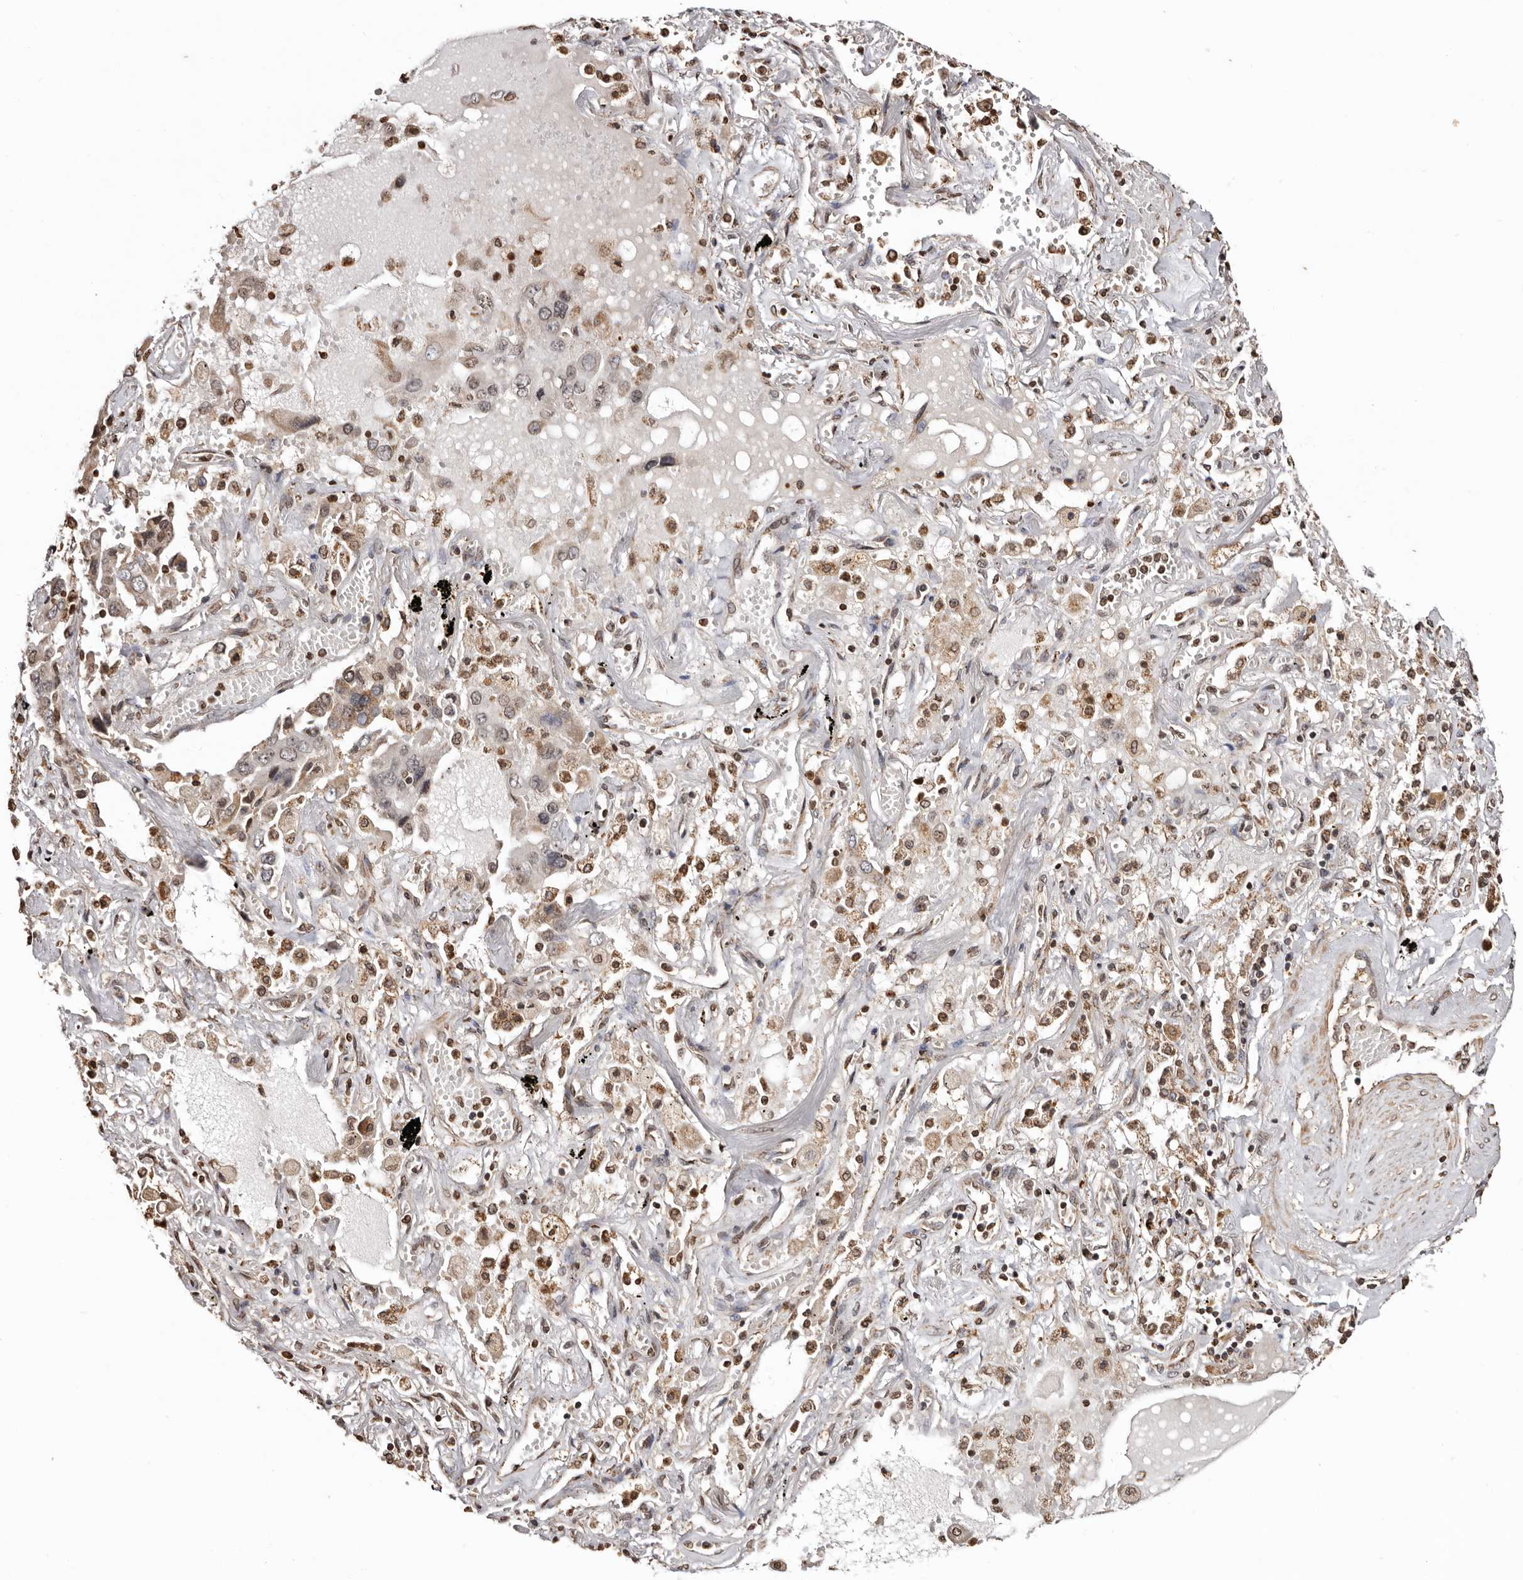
{"staining": {"intensity": "weak", "quantity": "25%-75%", "location": "cytoplasmic/membranous"}, "tissue": "lung cancer", "cell_type": "Tumor cells", "image_type": "cancer", "snomed": [{"axis": "morphology", "description": "Adenocarcinoma, NOS"}, {"axis": "topography", "description": "Lung"}], "caption": "Approximately 25%-75% of tumor cells in lung cancer show weak cytoplasmic/membranous protein positivity as visualized by brown immunohistochemical staining.", "gene": "CCDC190", "patient": {"sex": "female", "age": 65}}